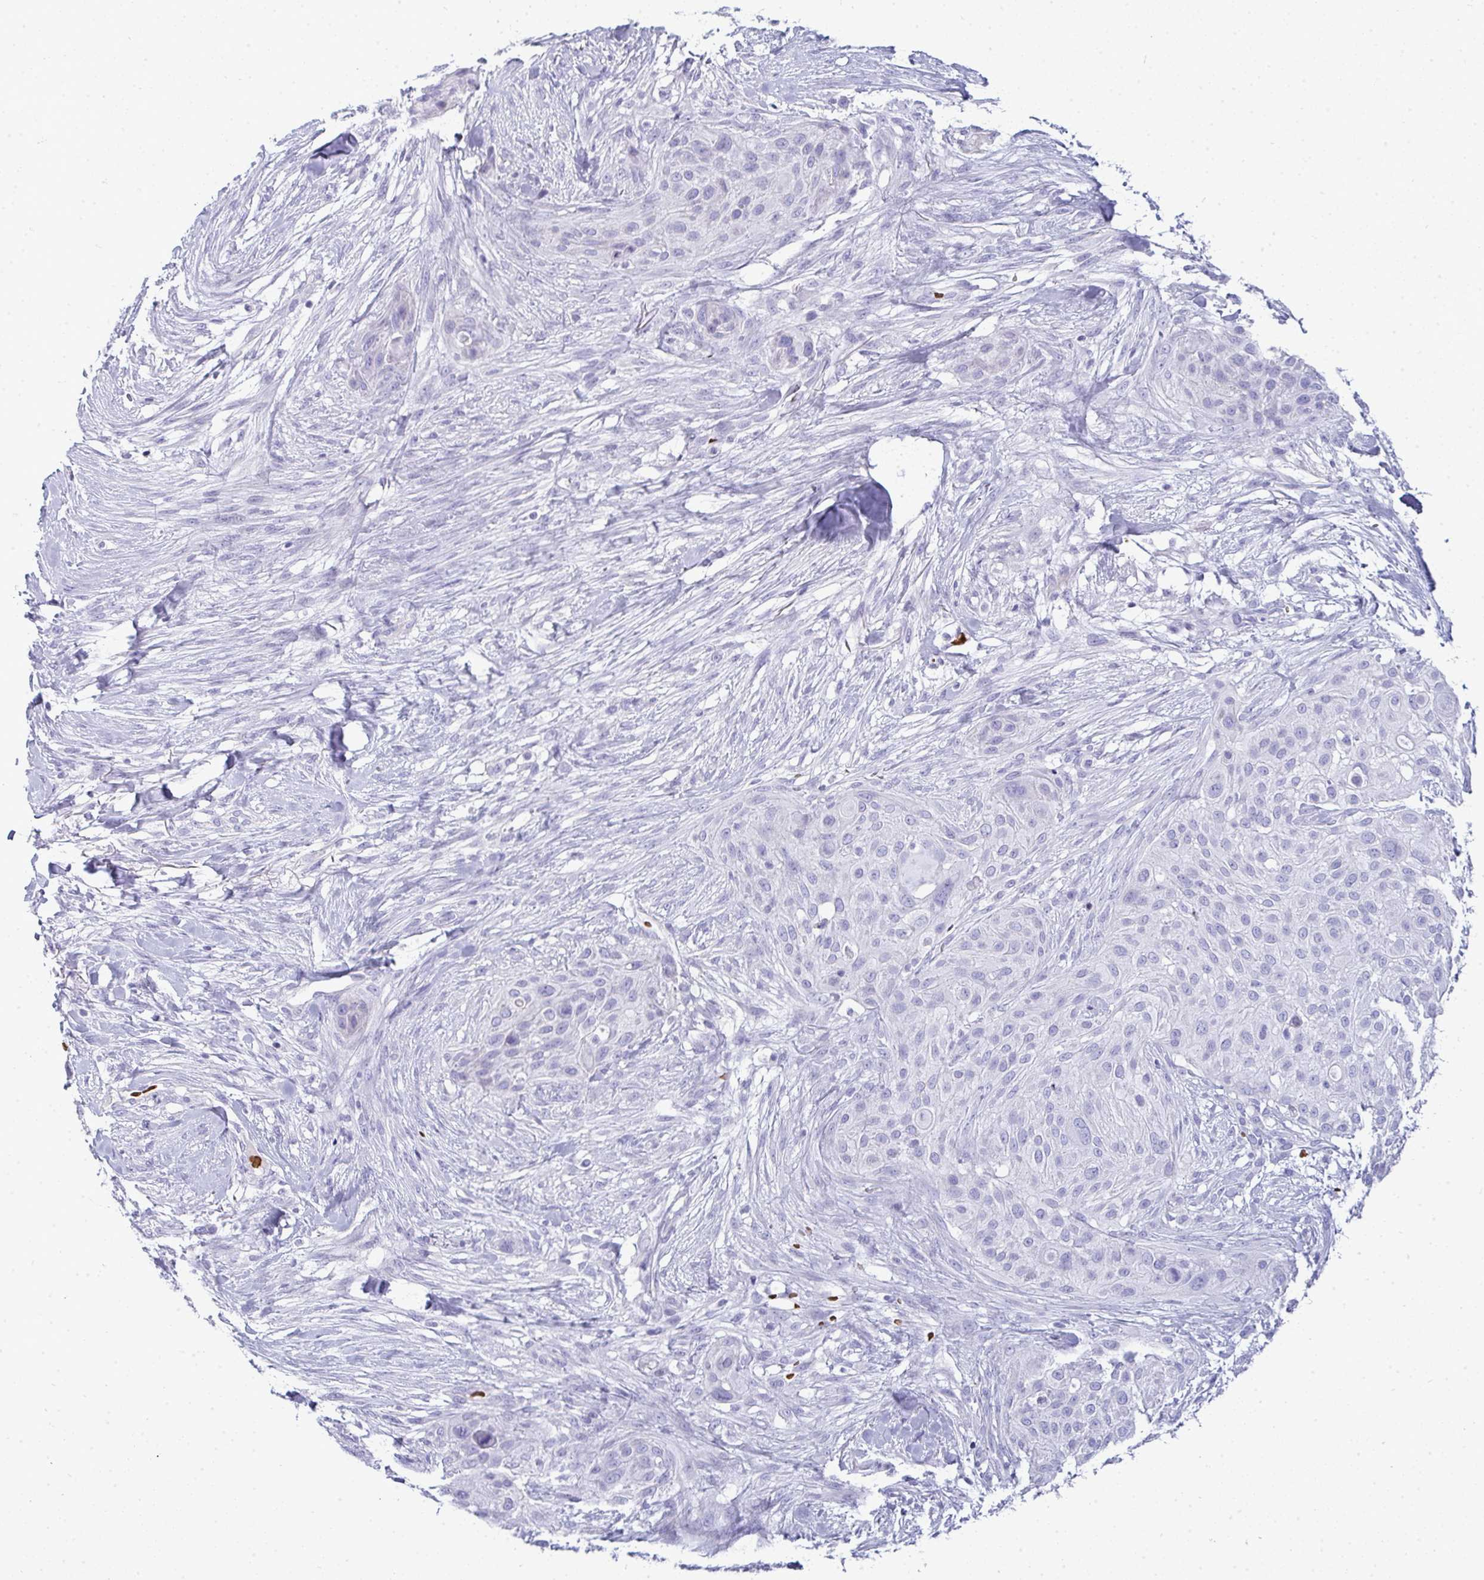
{"staining": {"intensity": "negative", "quantity": "none", "location": "none"}, "tissue": "skin cancer", "cell_type": "Tumor cells", "image_type": "cancer", "snomed": [{"axis": "morphology", "description": "Squamous cell carcinoma, NOS"}, {"axis": "topography", "description": "Skin"}], "caption": "The histopathology image reveals no significant staining in tumor cells of skin squamous cell carcinoma.", "gene": "ZNF182", "patient": {"sex": "female", "age": 87}}